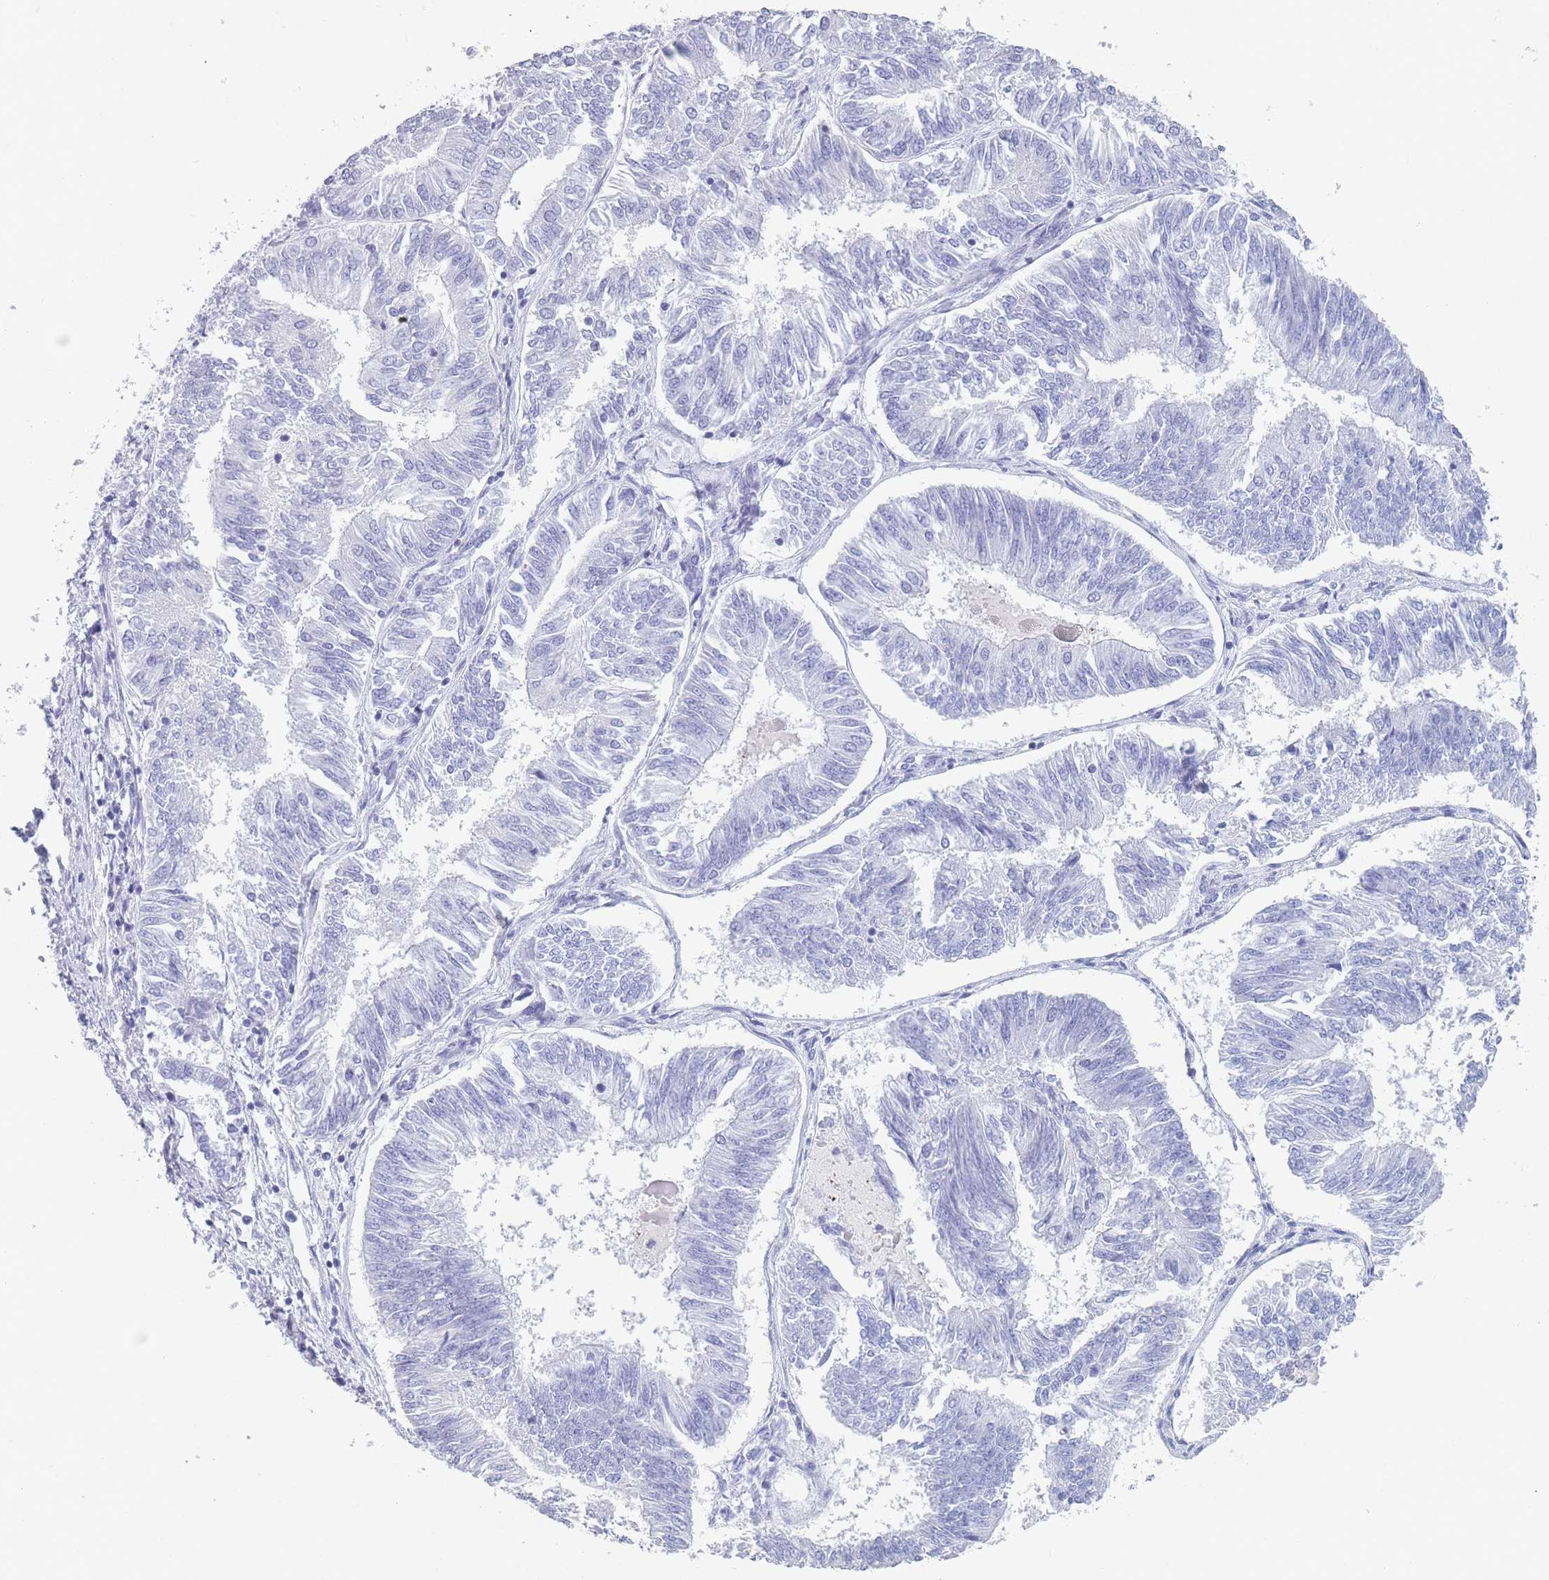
{"staining": {"intensity": "negative", "quantity": "none", "location": "none"}, "tissue": "endometrial cancer", "cell_type": "Tumor cells", "image_type": "cancer", "snomed": [{"axis": "morphology", "description": "Adenocarcinoma, NOS"}, {"axis": "topography", "description": "Endometrium"}], "caption": "DAB (3,3'-diaminobenzidine) immunohistochemical staining of endometrial cancer (adenocarcinoma) displays no significant positivity in tumor cells.", "gene": "OR5D16", "patient": {"sex": "female", "age": 58}}